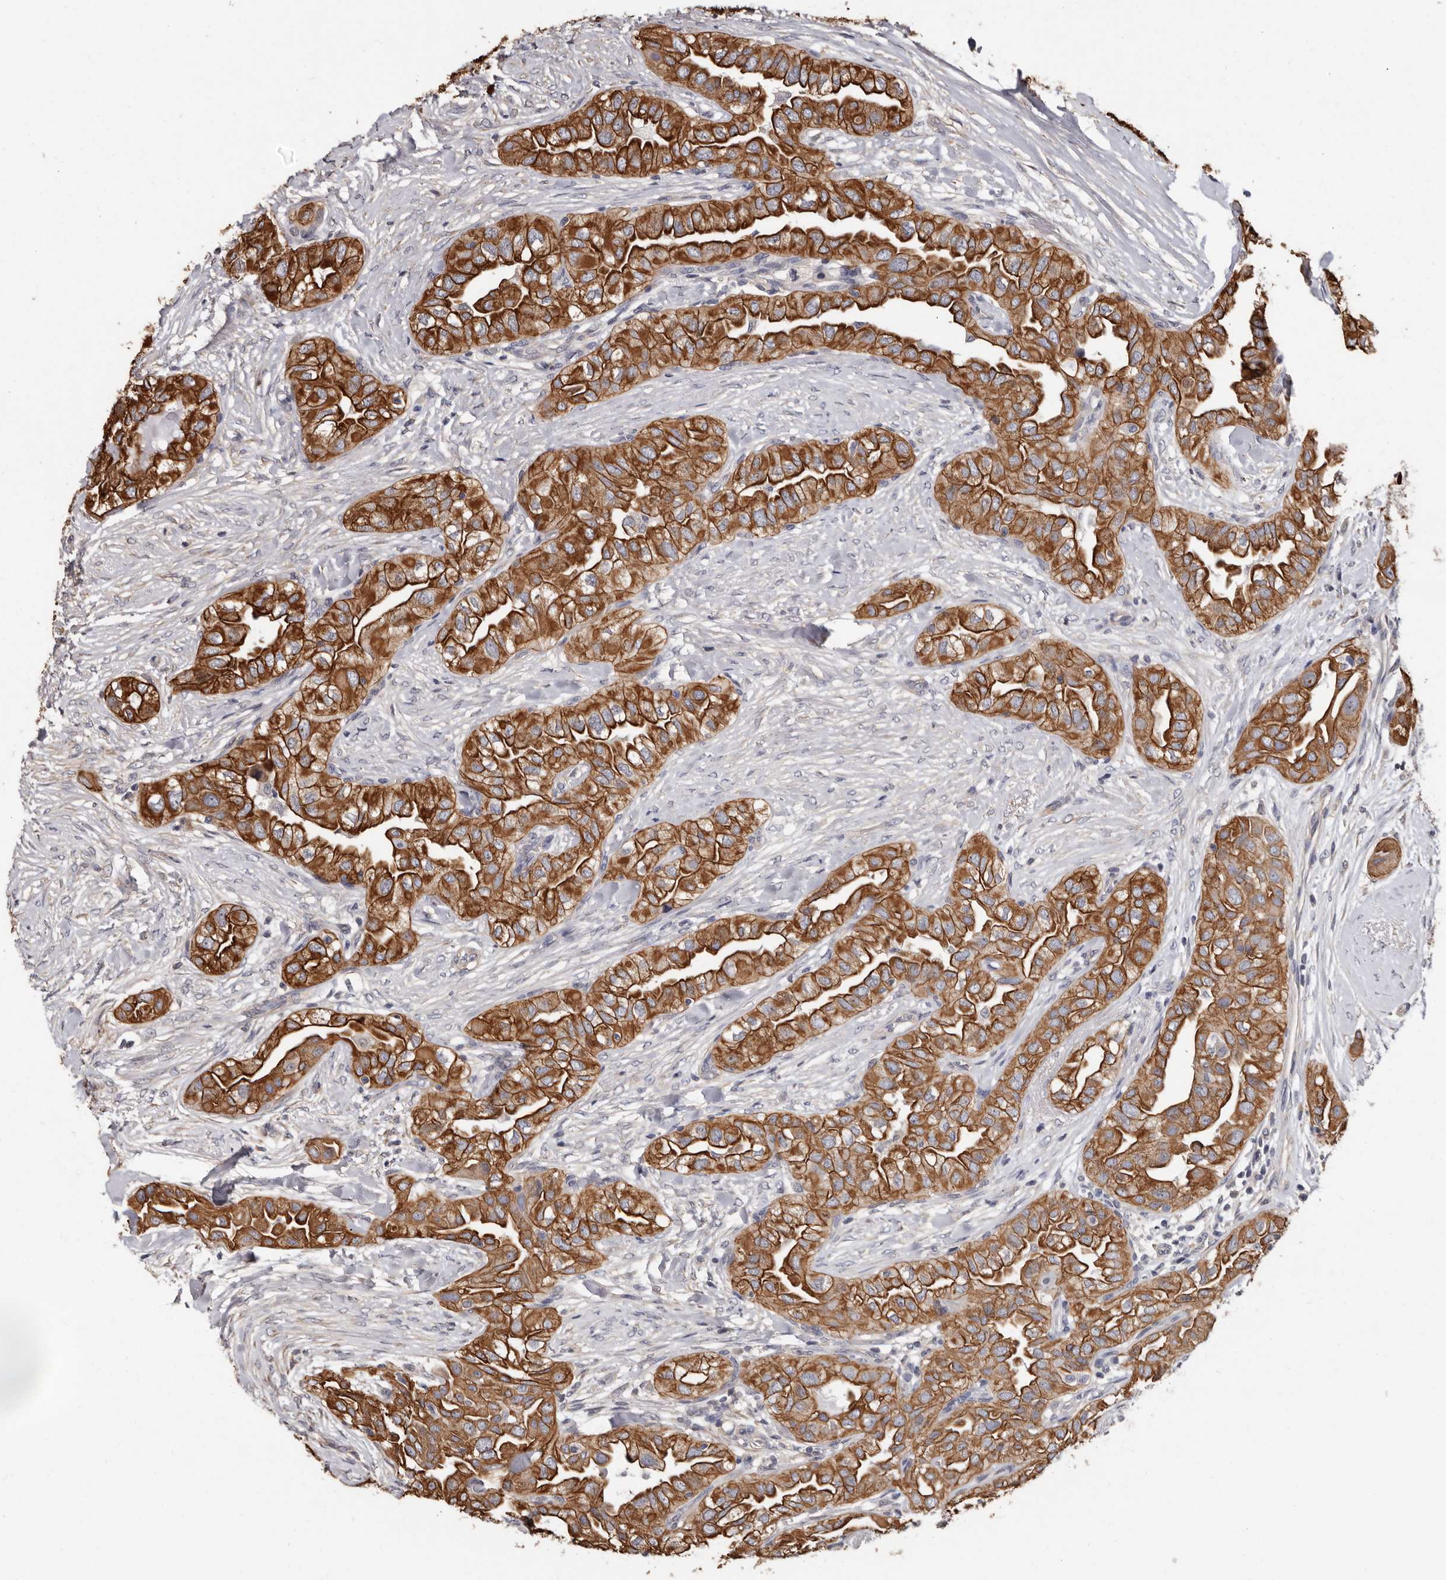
{"staining": {"intensity": "strong", "quantity": ">75%", "location": "cytoplasmic/membranous"}, "tissue": "thyroid cancer", "cell_type": "Tumor cells", "image_type": "cancer", "snomed": [{"axis": "morphology", "description": "Papillary adenocarcinoma, NOS"}, {"axis": "topography", "description": "Thyroid gland"}], "caption": "Immunohistochemical staining of human thyroid cancer (papillary adenocarcinoma) shows high levels of strong cytoplasmic/membranous protein expression in approximately >75% of tumor cells.", "gene": "MRPL18", "patient": {"sex": "female", "age": 59}}